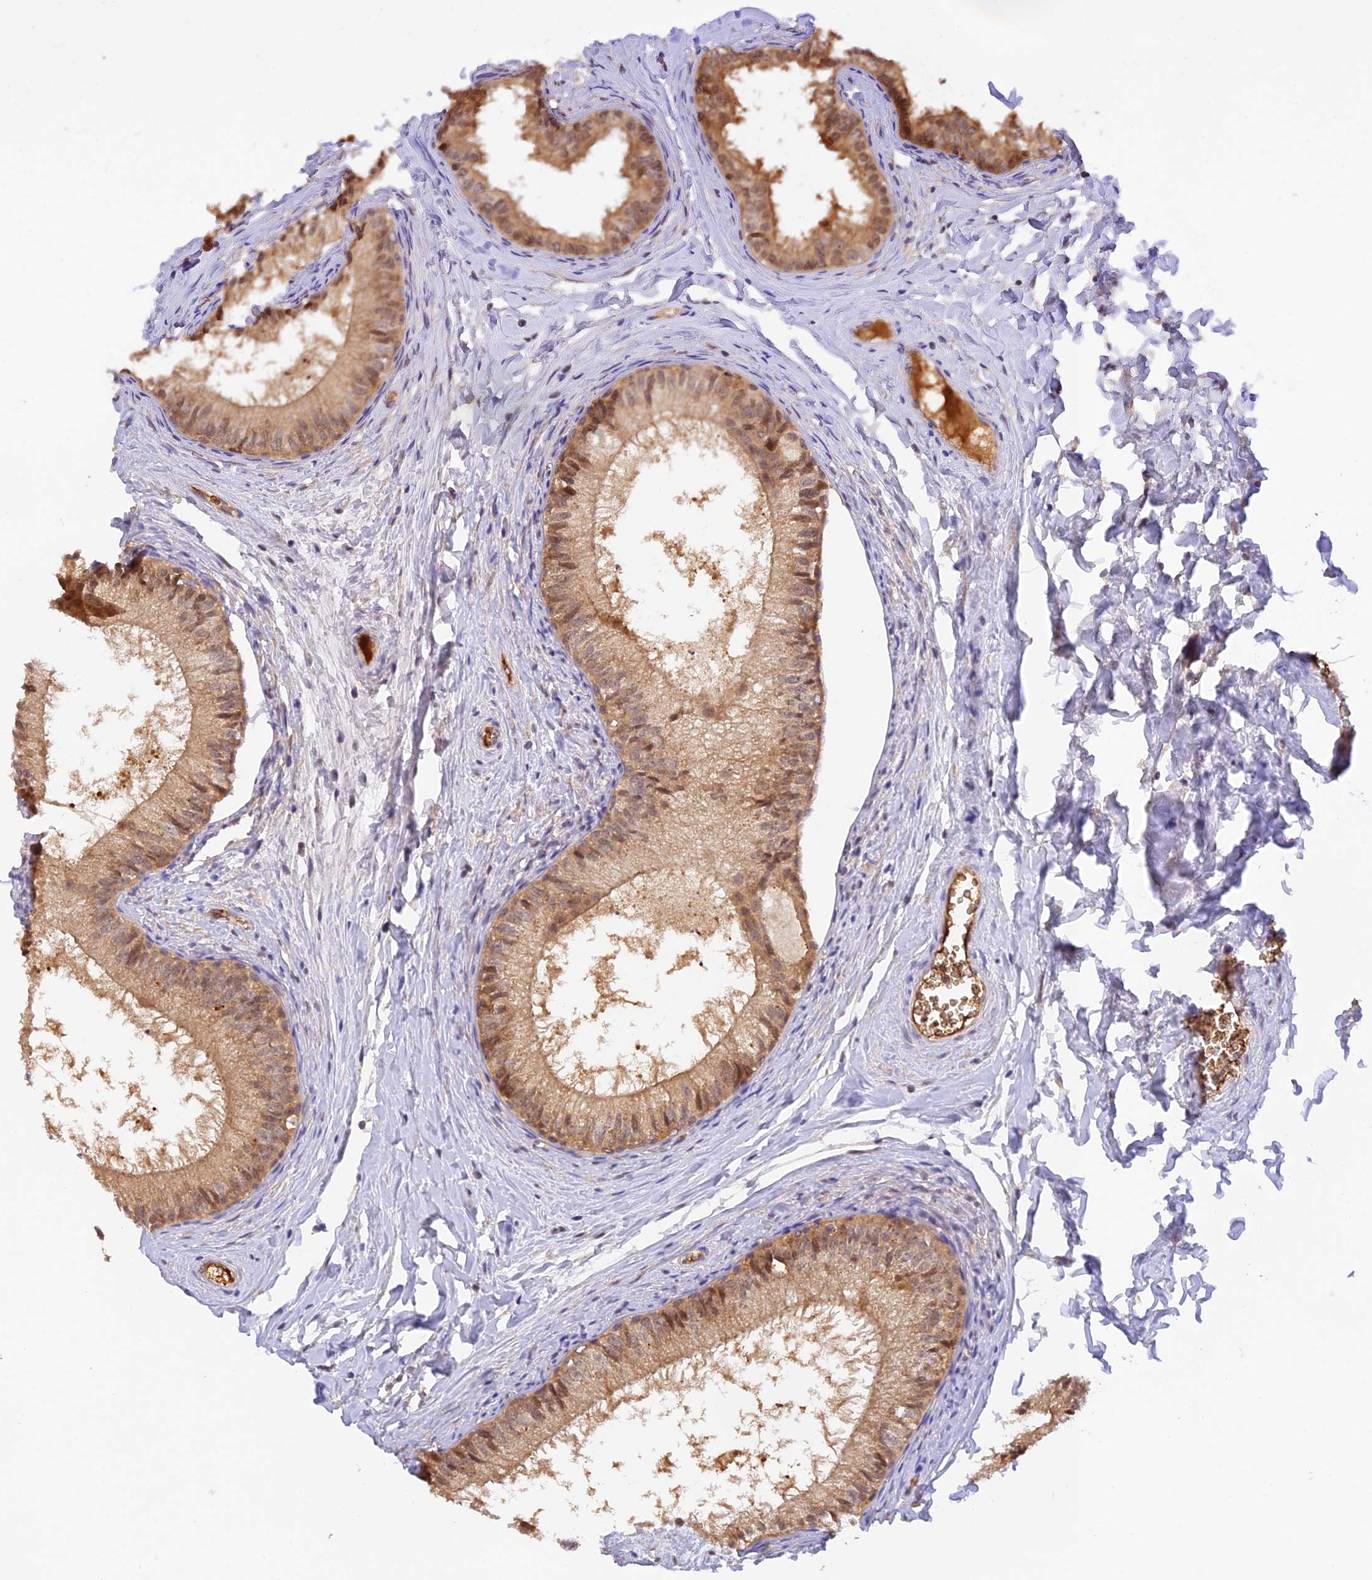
{"staining": {"intensity": "moderate", "quantity": ">75%", "location": "cytoplasmic/membranous"}, "tissue": "epididymis", "cell_type": "Glandular cells", "image_type": "normal", "snomed": [{"axis": "morphology", "description": "Normal tissue, NOS"}, {"axis": "topography", "description": "Epididymis"}], "caption": "High-magnification brightfield microscopy of normal epididymis stained with DAB (brown) and counterstained with hematoxylin (blue). glandular cells exhibit moderate cytoplasmic/membranous expression is identified in approximately>75% of cells. (Stains: DAB (3,3'-diaminobenzidine) in brown, nuclei in blue, Microscopy: brightfield microscopy at high magnification).", "gene": "HDHD2", "patient": {"sex": "male", "age": 34}}